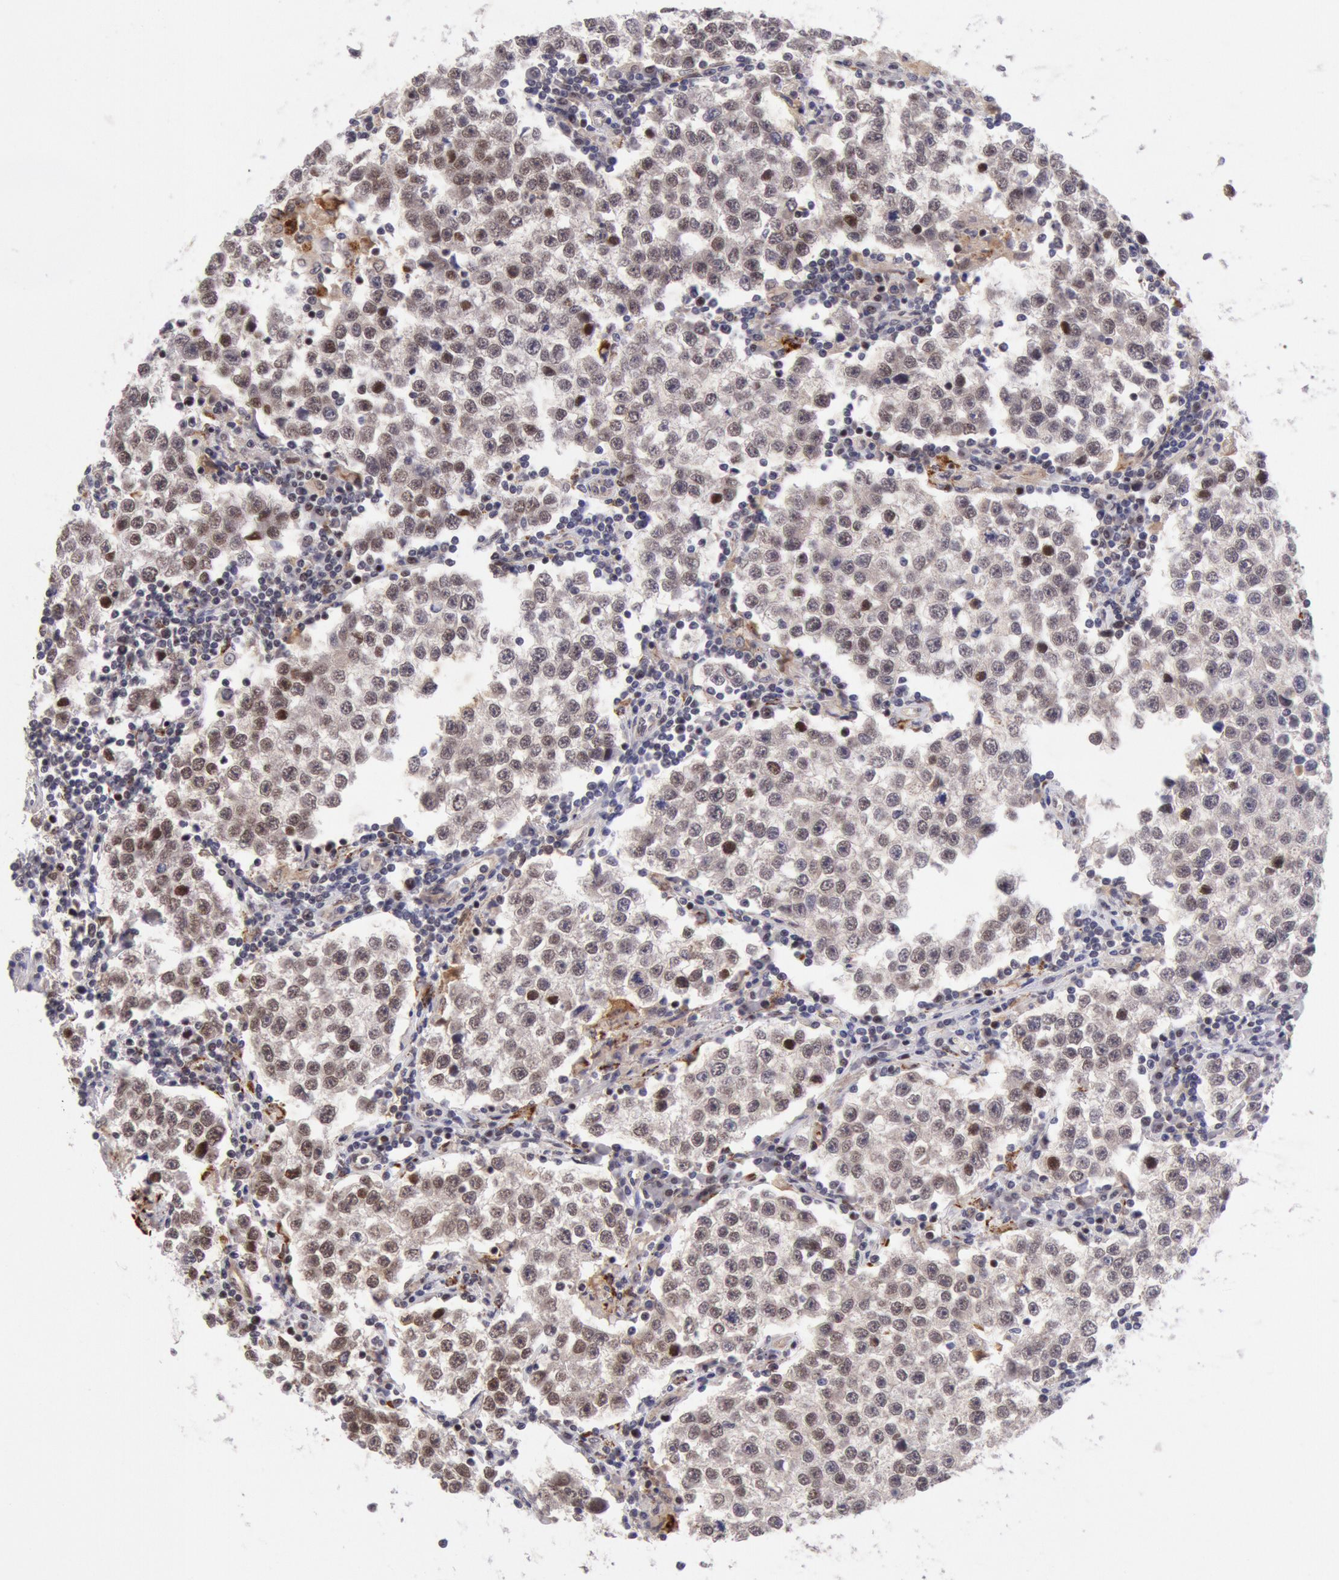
{"staining": {"intensity": "weak", "quantity": ">75%", "location": "nuclear"}, "tissue": "testis cancer", "cell_type": "Tumor cells", "image_type": "cancer", "snomed": [{"axis": "morphology", "description": "Seminoma, NOS"}, {"axis": "topography", "description": "Testis"}], "caption": "This is a photomicrograph of immunohistochemistry (IHC) staining of testis seminoma, which shows weak staining in the nuclear of tumor cells.", "gene": "CDKN2B", "patient": {"sex": "male", "age": 36}}